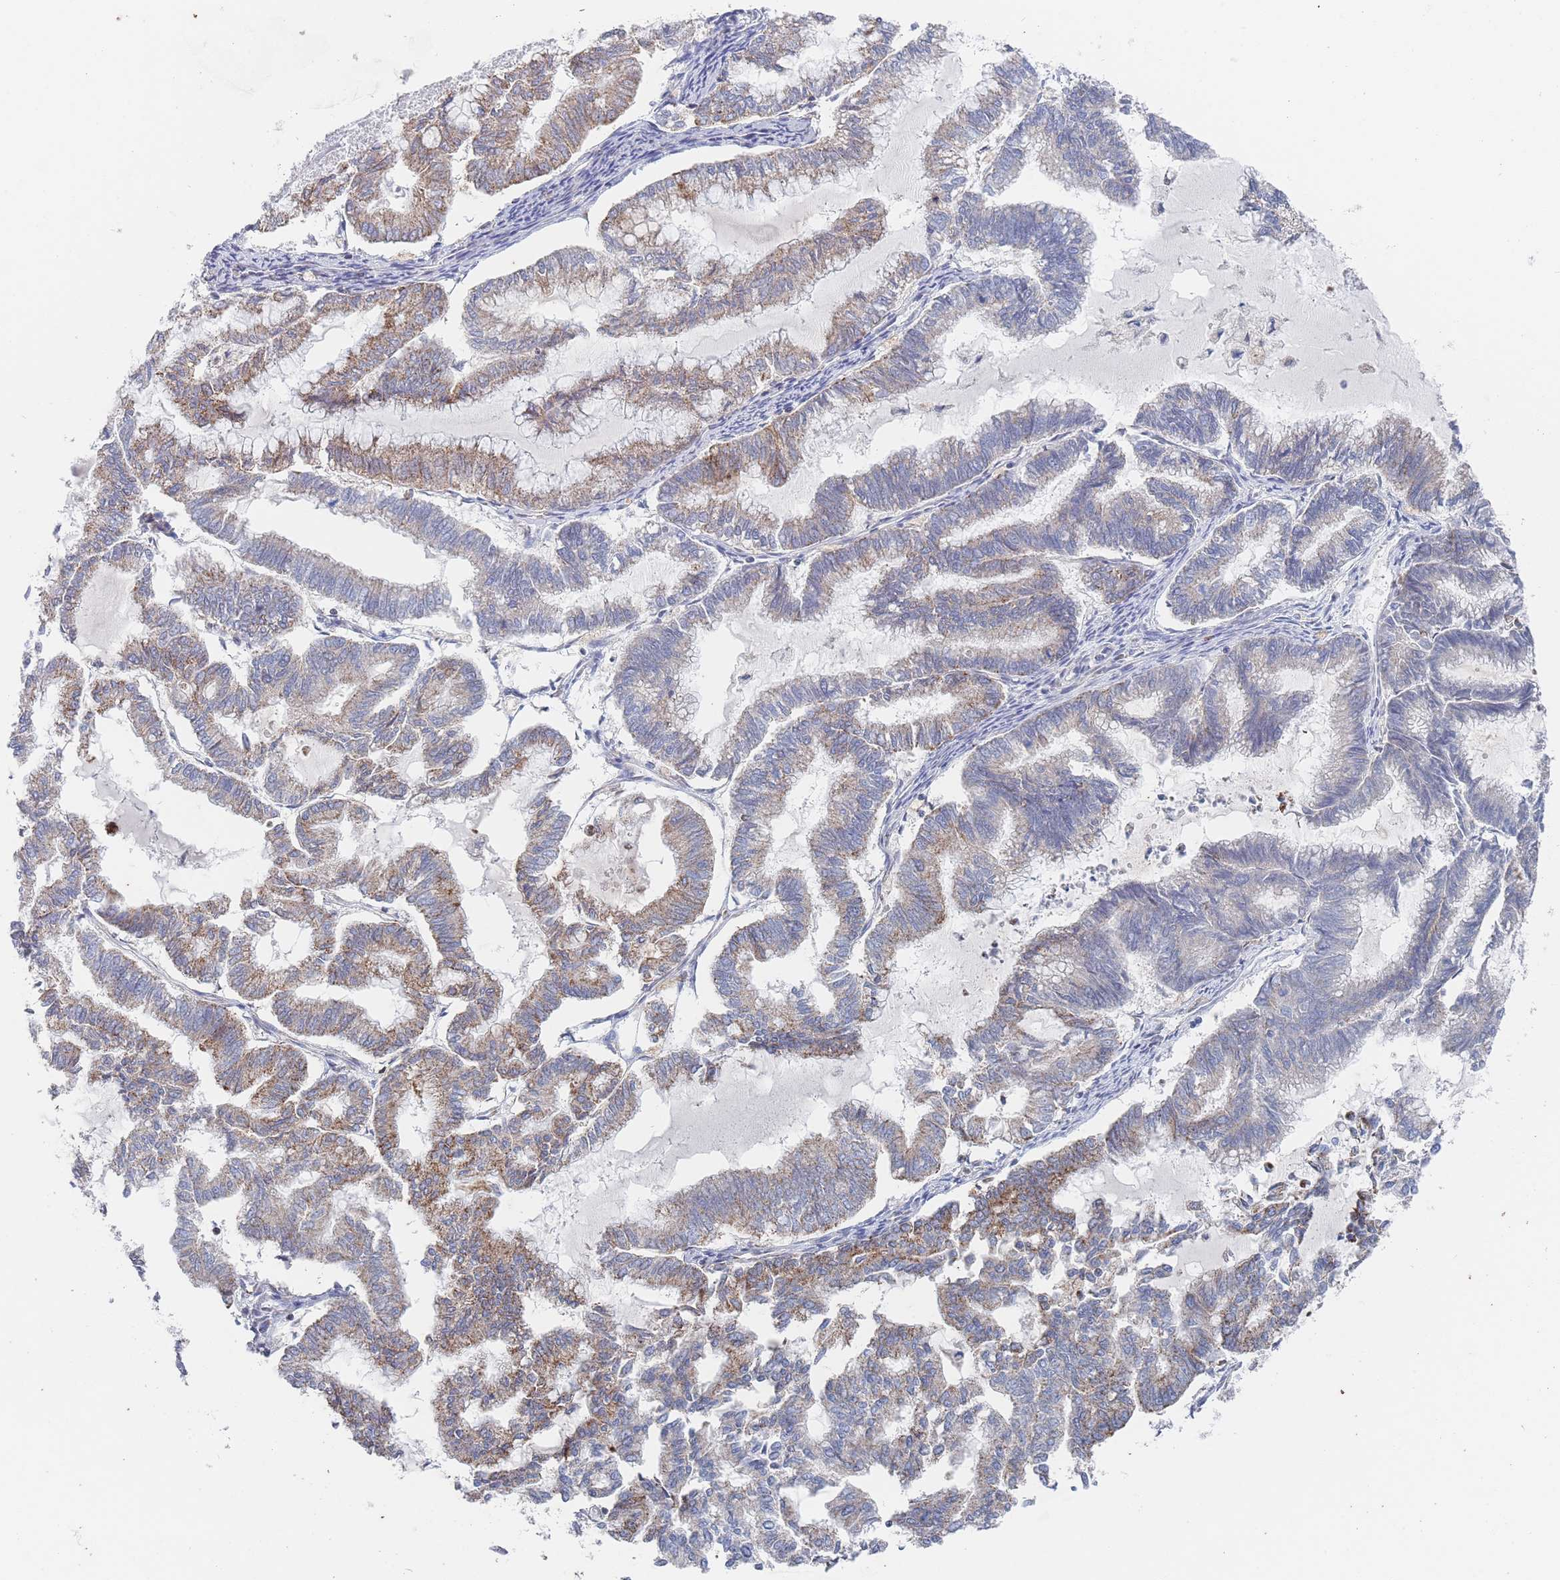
{"staining": {"intensity": "moderate", "quantity": "25%-75%", "location": "cytoplasmic/membranous"}, "tissue": "endometrial cancer", "cell_type": "Tumor cells", "image_type": "cancer", "snomed": [{"axis": "morphology", "description": "Adenocarcinoma, NOS"}, {"axis": "topography", "description": "Endometrium"}], "caption": "This is a photomicrograph of immunohistochemistry (IHC) staining of endometrial adenocarcinoma, which shows moderate staining in the cytoplasmic/membranous of tumor cells.", "gene": "IKZF4", "patient": {"sex": "female", "age": 79}}